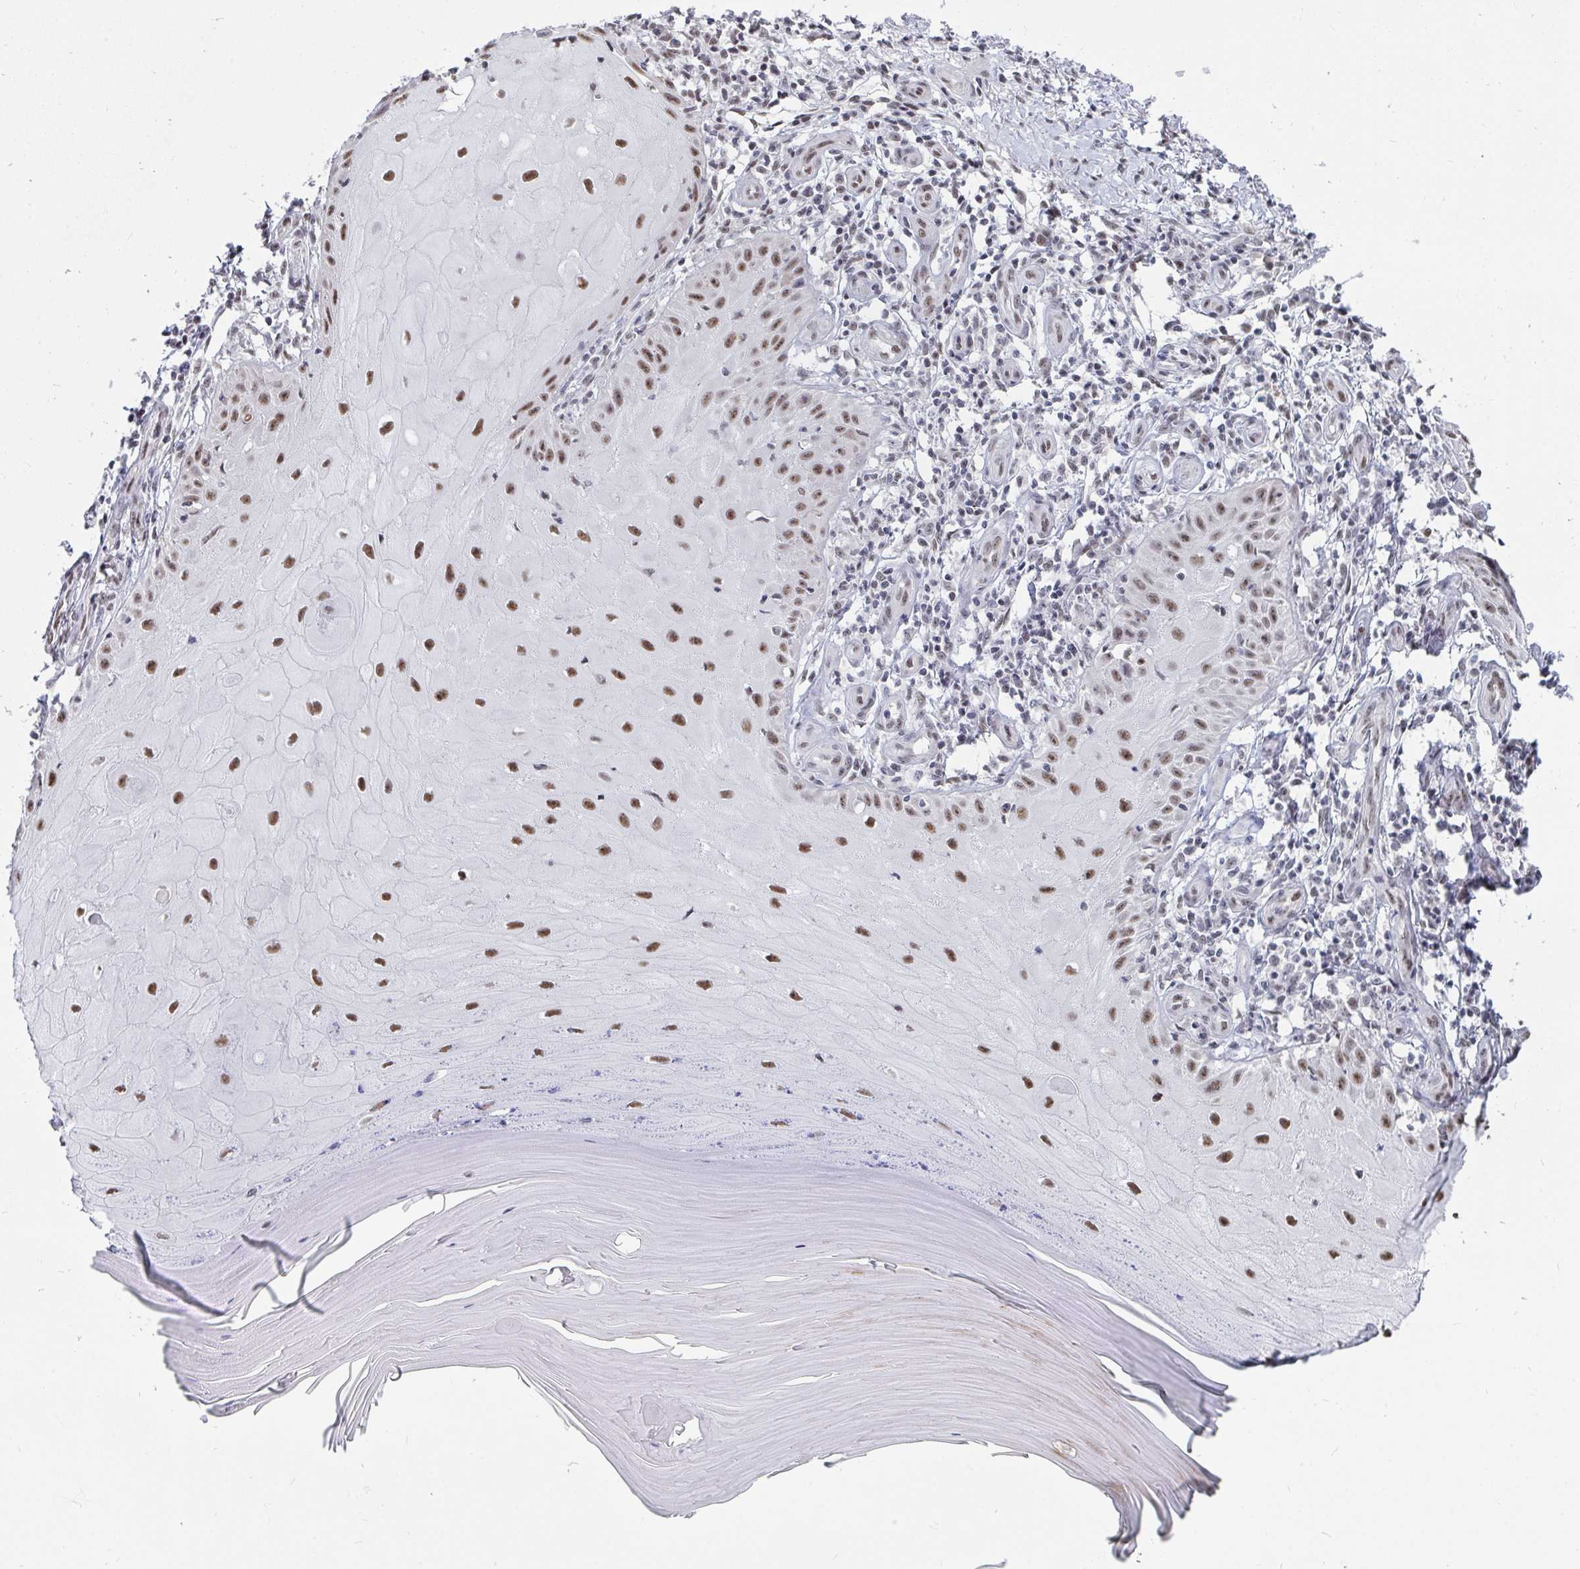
{"staining": {"intensity": "moderate", "quantity": ">75%", "location": "nuclear"}, "tissue": "skin cancer", "cell_type": "Tumor cells", "image_type": "cancer", "snomed": [{"axis": "morphology", "description": "Squamous cell carcinoma, NOS"}, {"axis": "topography", "description": "Skin"}], "caption": "Squamous cell carcinoma (skin) stained with a brown dye demonstrates moderate nuclear positive expression in approximately >75% of tumor cells.", "gene": "TRIP12", "patient": {"sex": "female", "age": 77}}